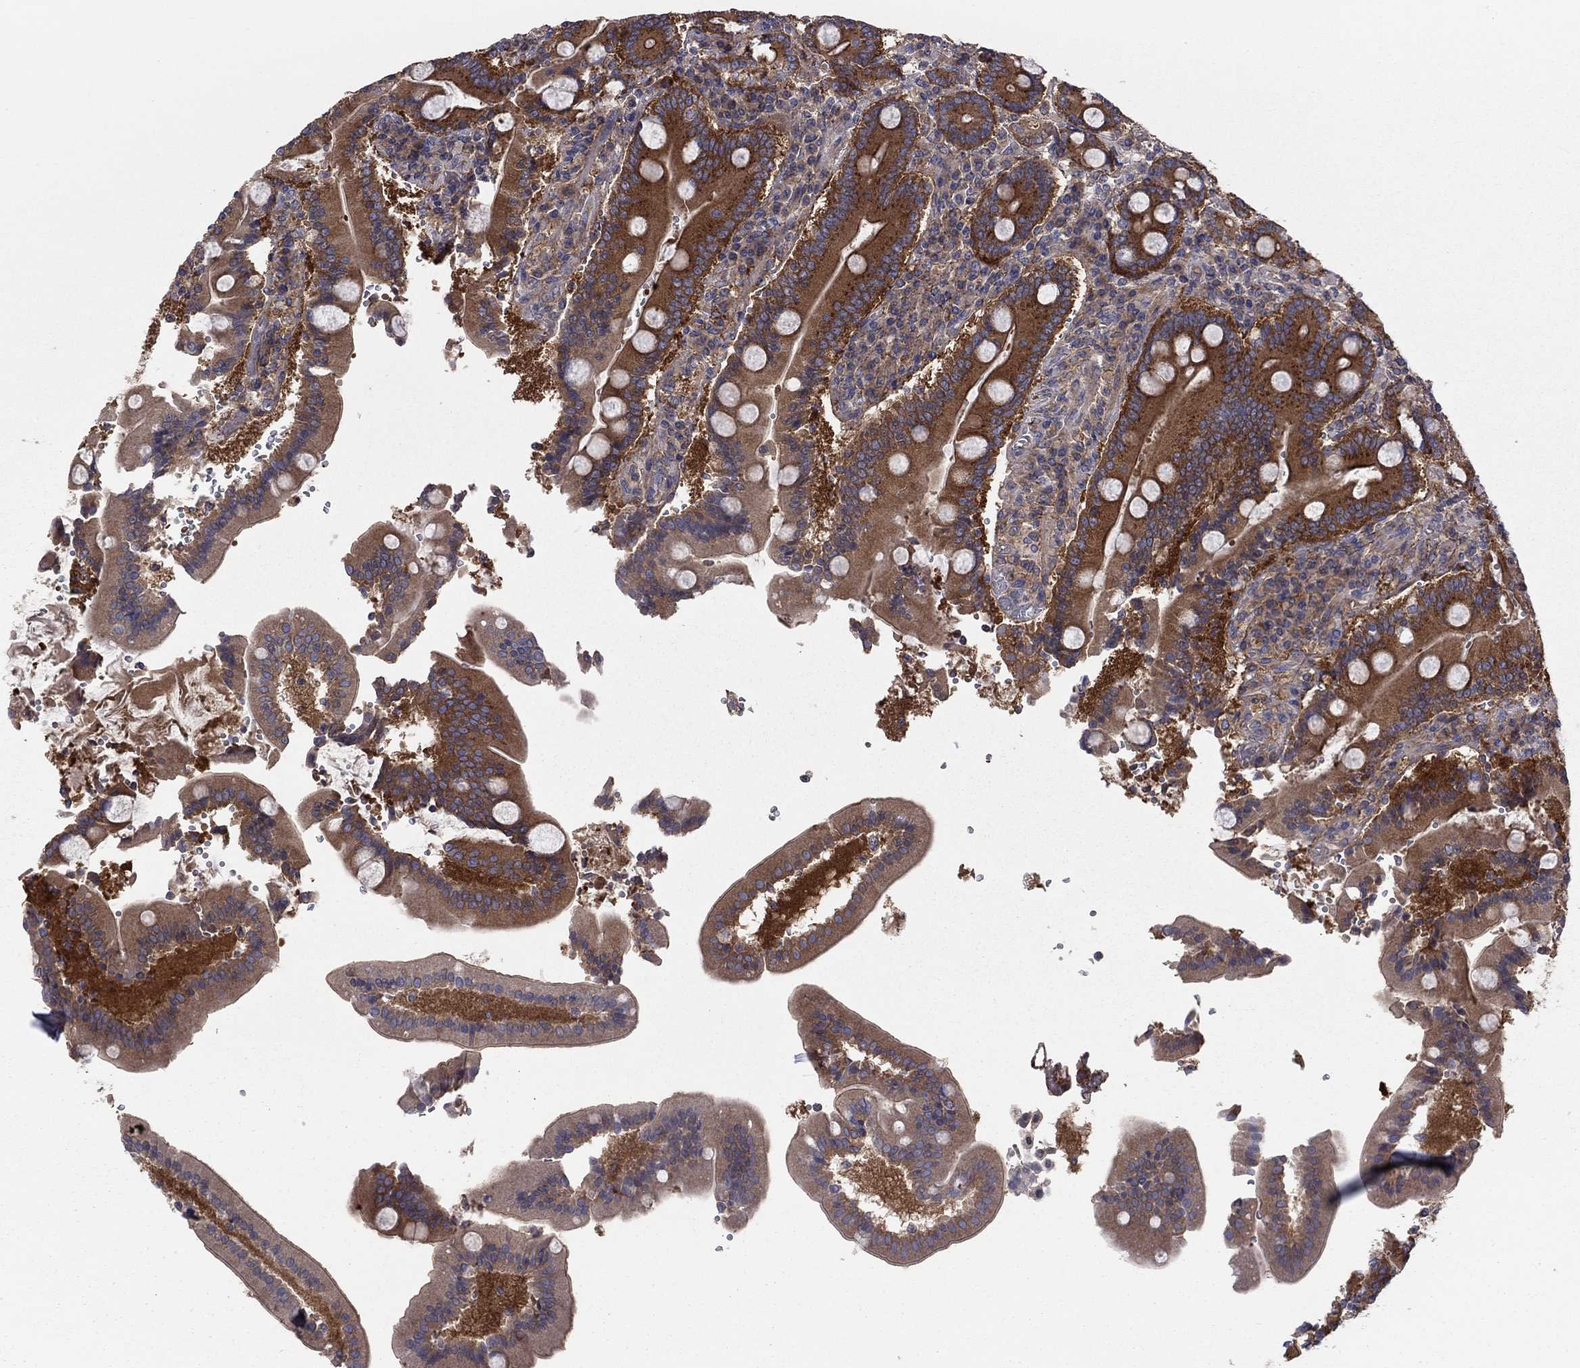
{"staining": {"intensity": "strong", "quantity": ">75%", "location": "cytoplasmic/membranous"}, "tissue": "duodenum", "cell_type": "Glandular cells", "image_type": "normal", "snomed": [{"axis": "morphology", "description": "Normal tissue, NOS"}, {"axis": "topography", "description": "Duodenum"}], "caption": "Duodenum stained with a brown dye displays strong cytoplasmic/membranous positive expression in about >75% of glandular cells.", "gene": "RNF123", "patient": {"sex": "female", "age": 62}}